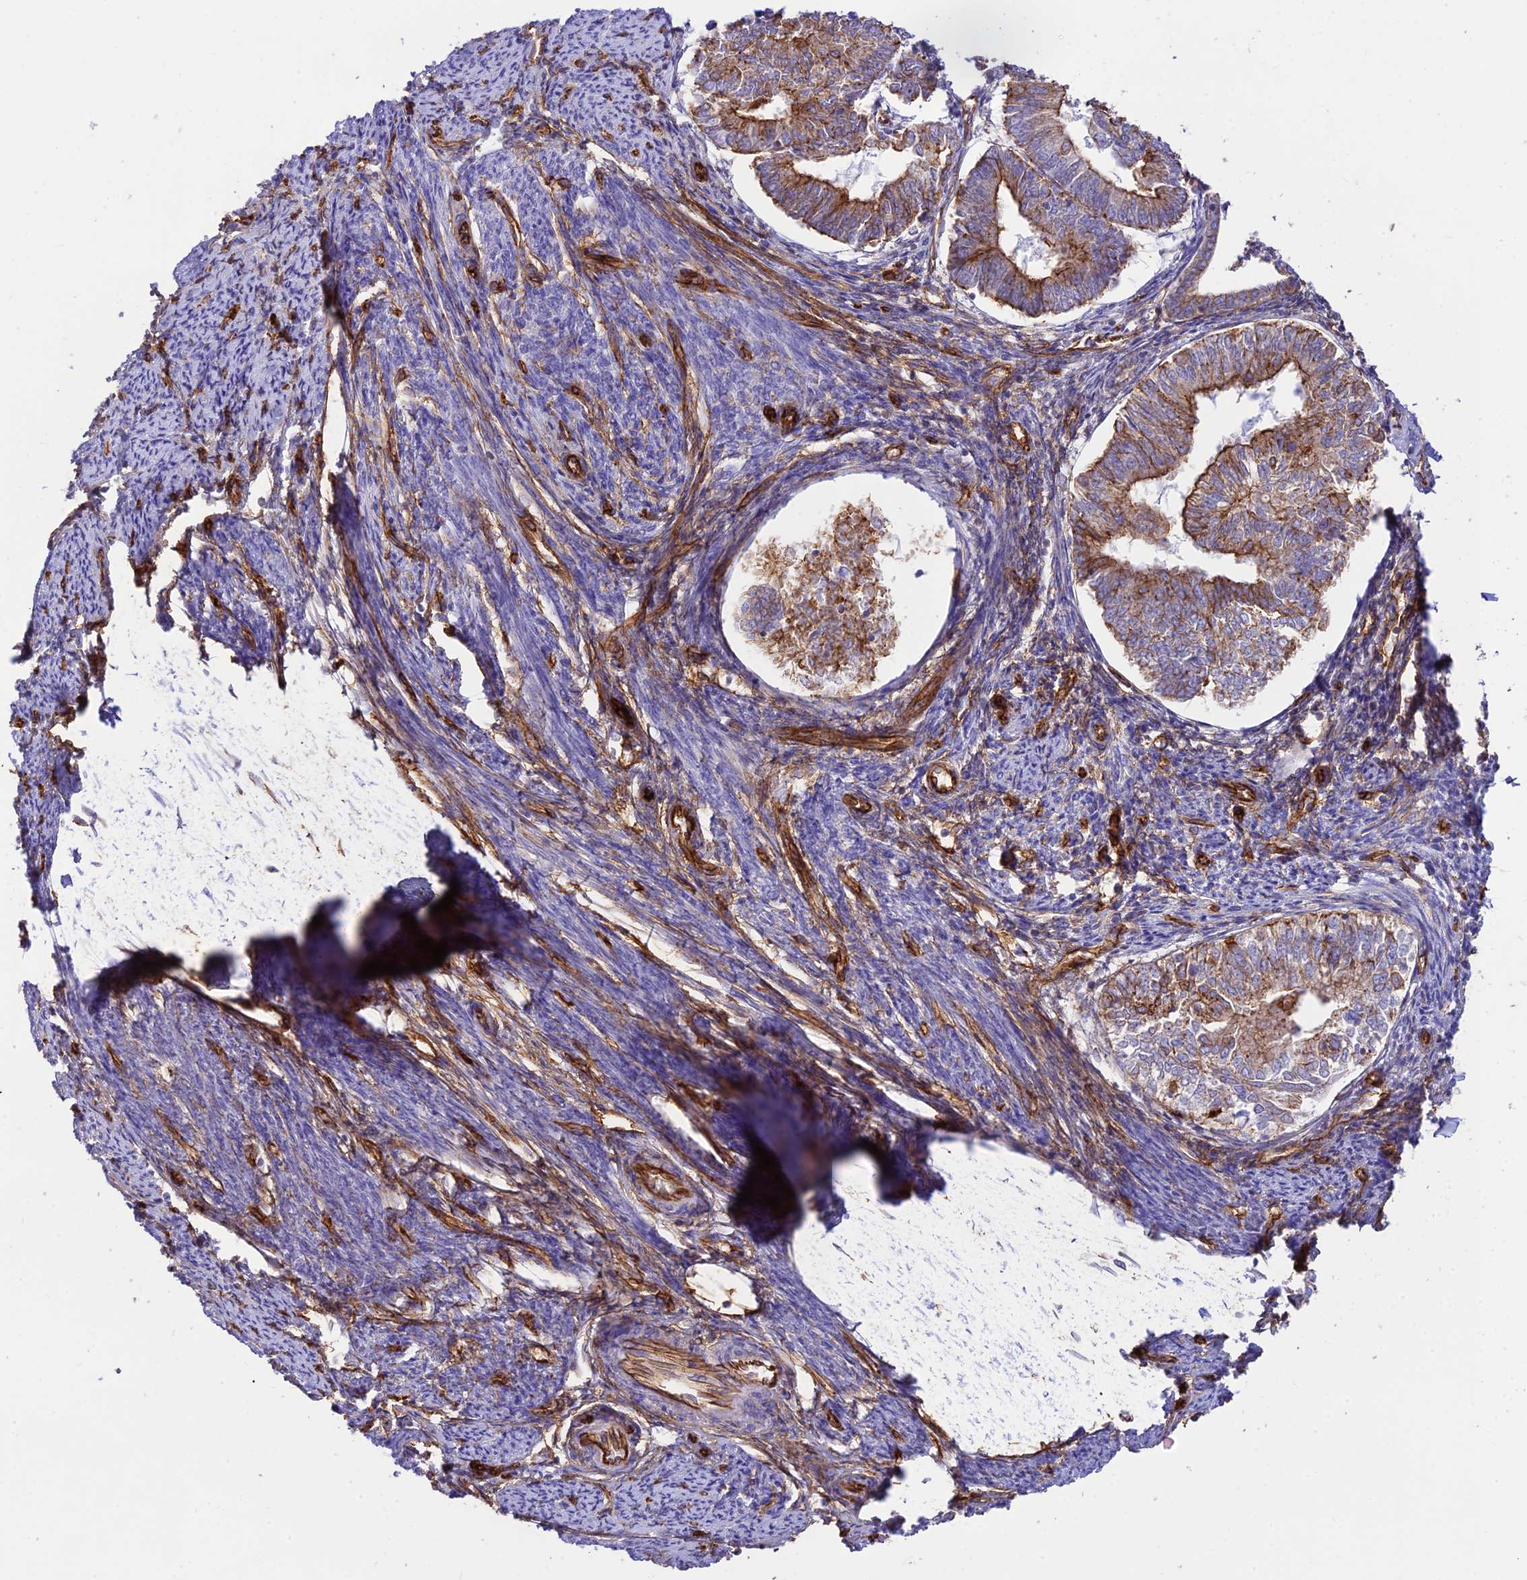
{"staining": {"intensity": "negative", "quantity": "none", "location": "none"}, "tissue": "smooth muscle", "cell_type": "Smooth muscle cells", "image_type": "normal", "snomed": [{"axis": "morphology", "description": "Normal tissue, NOS"}, {"axis": "topography", "description": "Smooth muscle"}, {"axis": "topography", "description": "Uterus"}], "caption": "This histopathology image is of normal smooth muscle stained with immunohistochemistry to label a protein in brown with the nuclei are counter-stained blue. There is no staining in smooth muscle cells.", "gene": "YPEL5", "patient": {"sex": "female", "age": 59}}